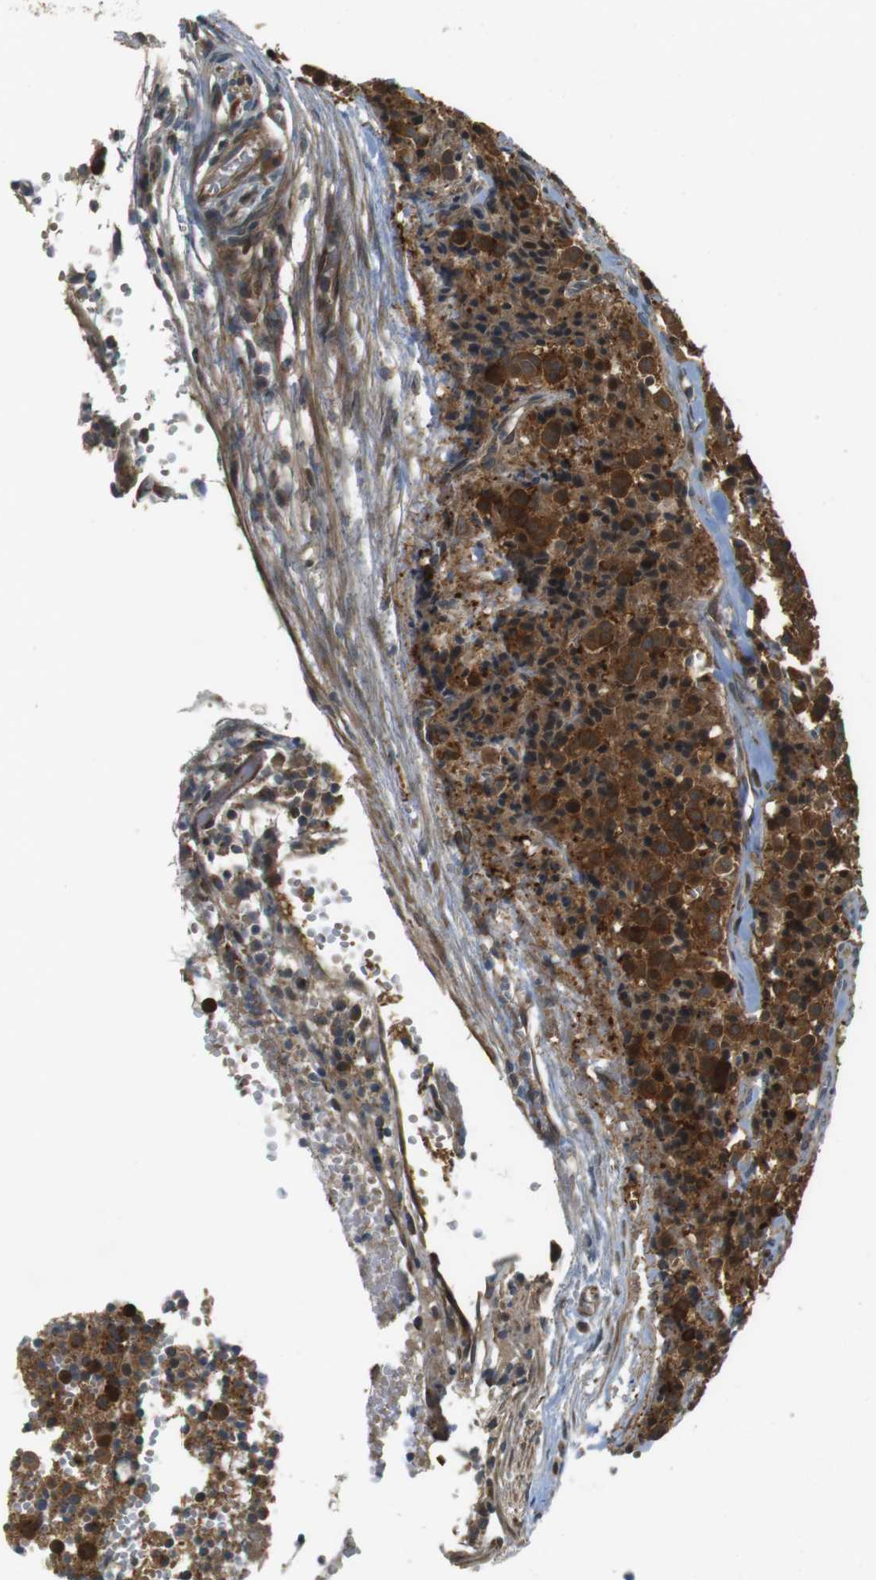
{"staining": {"intensity": "strong", "quantity": ">75%", "location": "cytoplasmic/membranous"}, "tissue": "carcinoid", "cell_type": "Tumor cells", "image_type": "cancer", "snomed": [{"axis": "morphology", "description": "Carcinoid, malignant, NOS"}, {"axis": "topography", "description": "Lung"}], "caption": "Malignant carcinoid stained with IHC demonstrates strong cytoplasmic/membranous positivity in about >75% of tumor cells.", "gene": "IFFO2", "patient": {"sex": "male", "age": 30}}